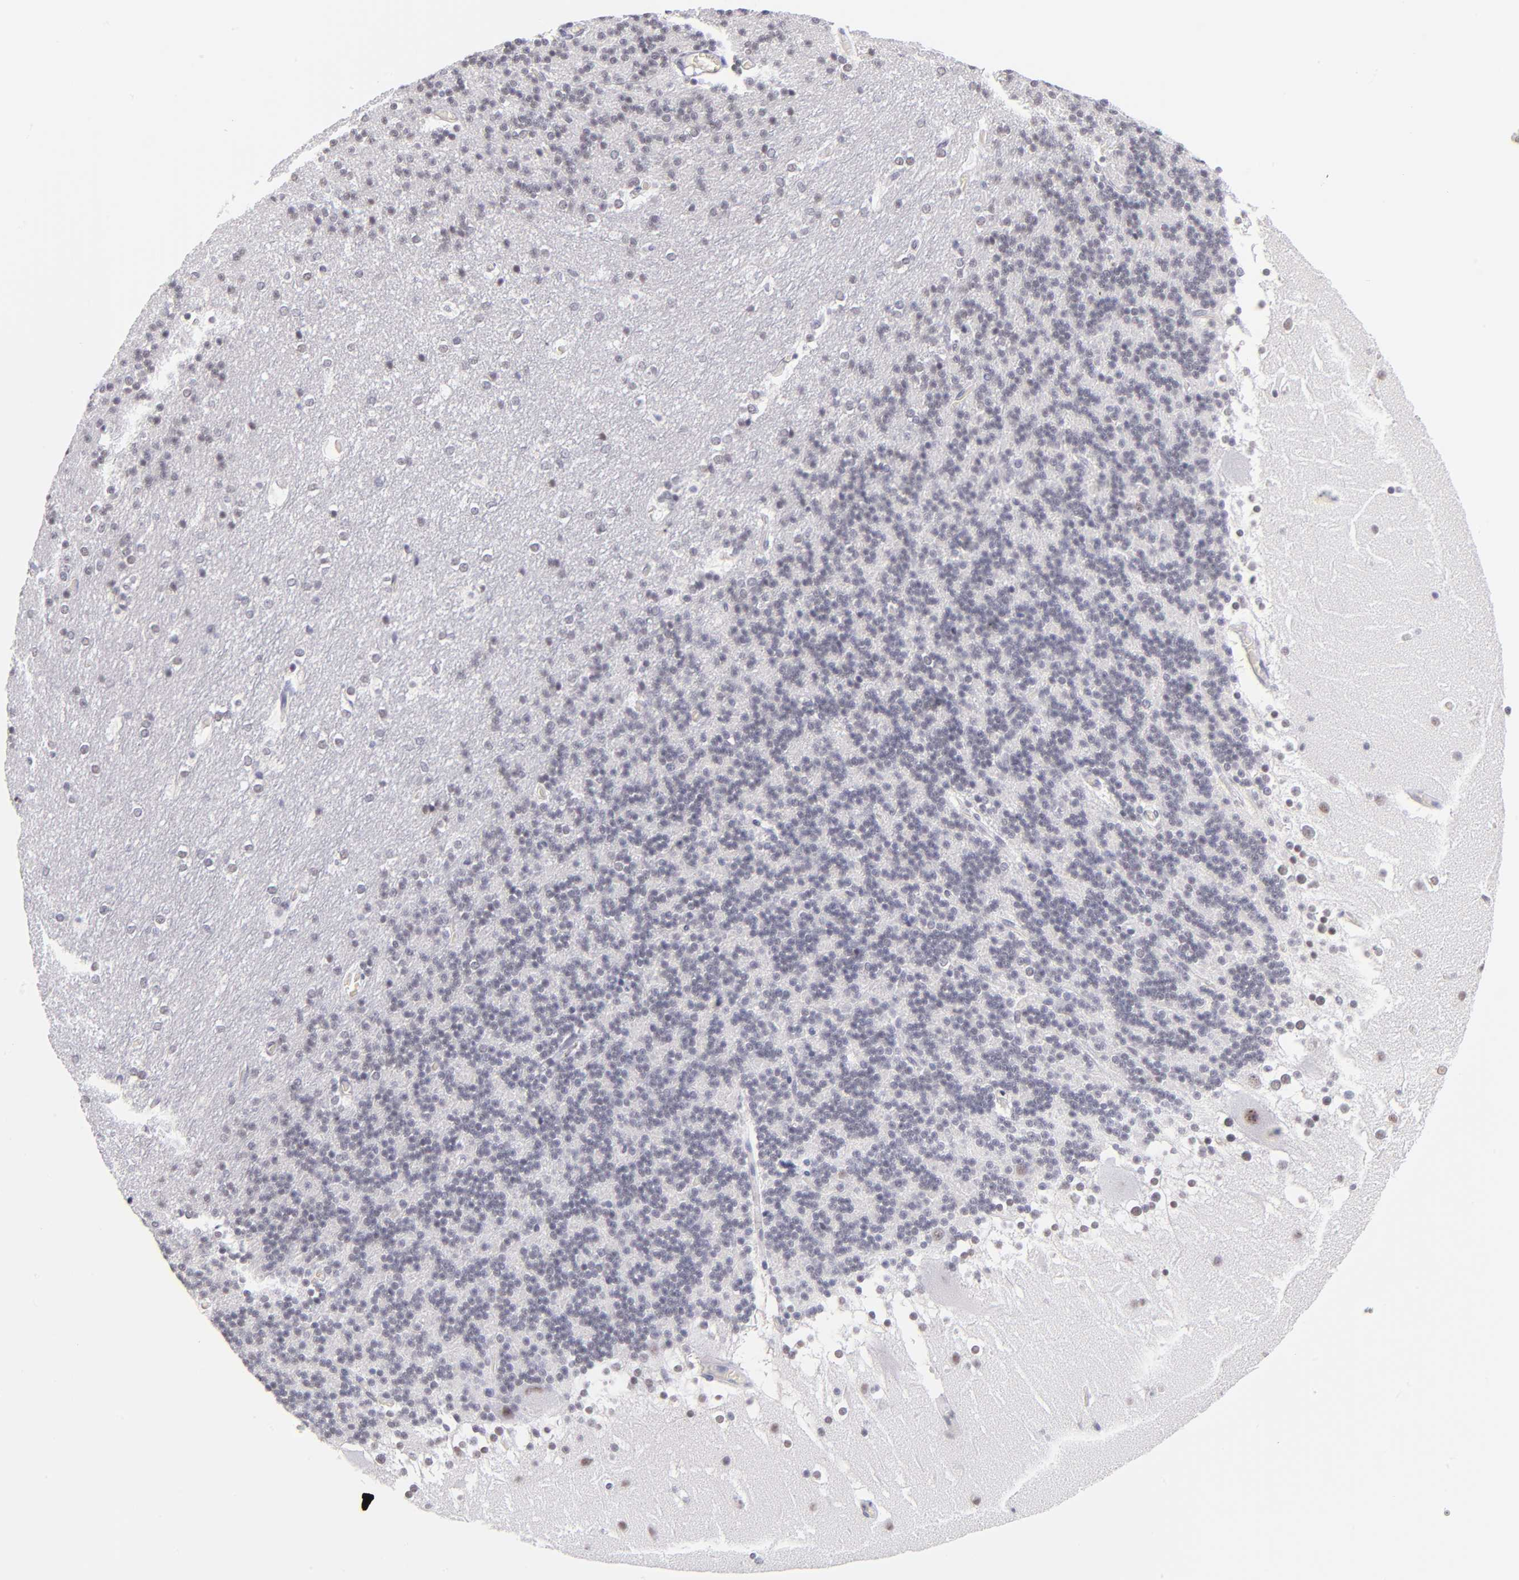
{"staining": {"intensity": "weak", "quantity": "25%-75%", "location": "nuclear"}, "tissue": "cerebellum", "cell_type": "Cells in granular layer", "image_type": "normal", "snomed": [{"axis": "morphology", "description": "Normal tissue, NOS"}, {"axis": "topography", "description": "Cerebellum"}], "caption": "Brown immunohistochemical staining in unremarkable human cerebellum demonstrates weak nuclear staining in about 25%-75% of cells in granular layer.", "gene": "SNRPB", "patient": {"sex": "female", "age": 19}}